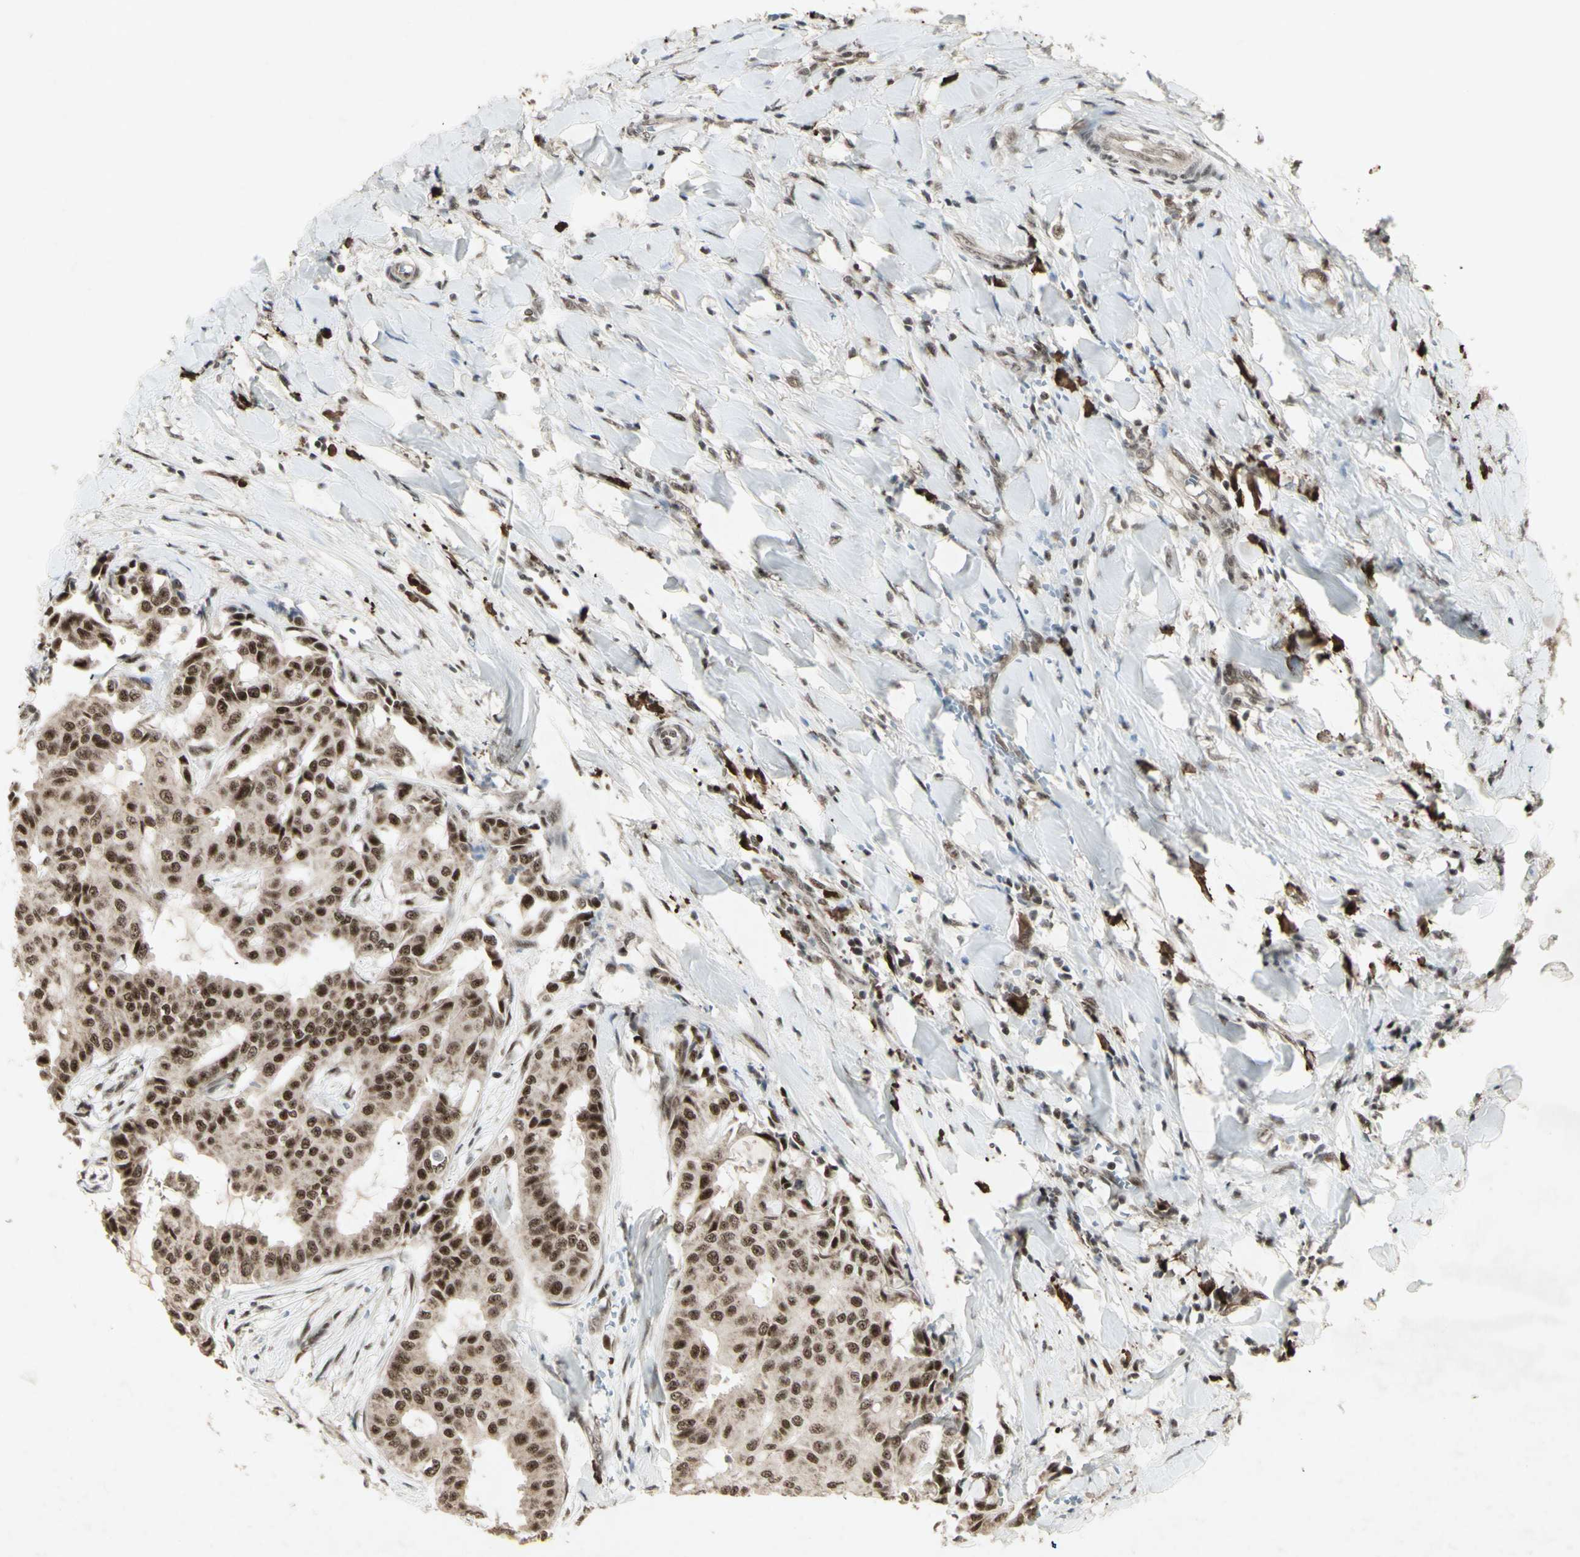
{"staining": {"intensity": "strong", "quantity": ">75%", "location": "cytoplasmic/membranous,nuclear"}, "tissue": "head and neck cancer", "cell_type": "Tumor cells", "image_type": "cancer", "snomed": [{"axis": "morphology", "description": "Adenocarcinoma, NOS"}, {"axis": "topography", "description": "Salivary gland"}, {"axis": "topography", "description": "Head-Neck"}], "caption": "Immunohistochemical staining of human adenocarcinoma (head and neck) exhibits strong cytoplasmic/membranous and nuclear protein expression in approximately >75% of tumor cells.", "gene": "CCNT1", "patient": {"sex": "female", "age": 59}}